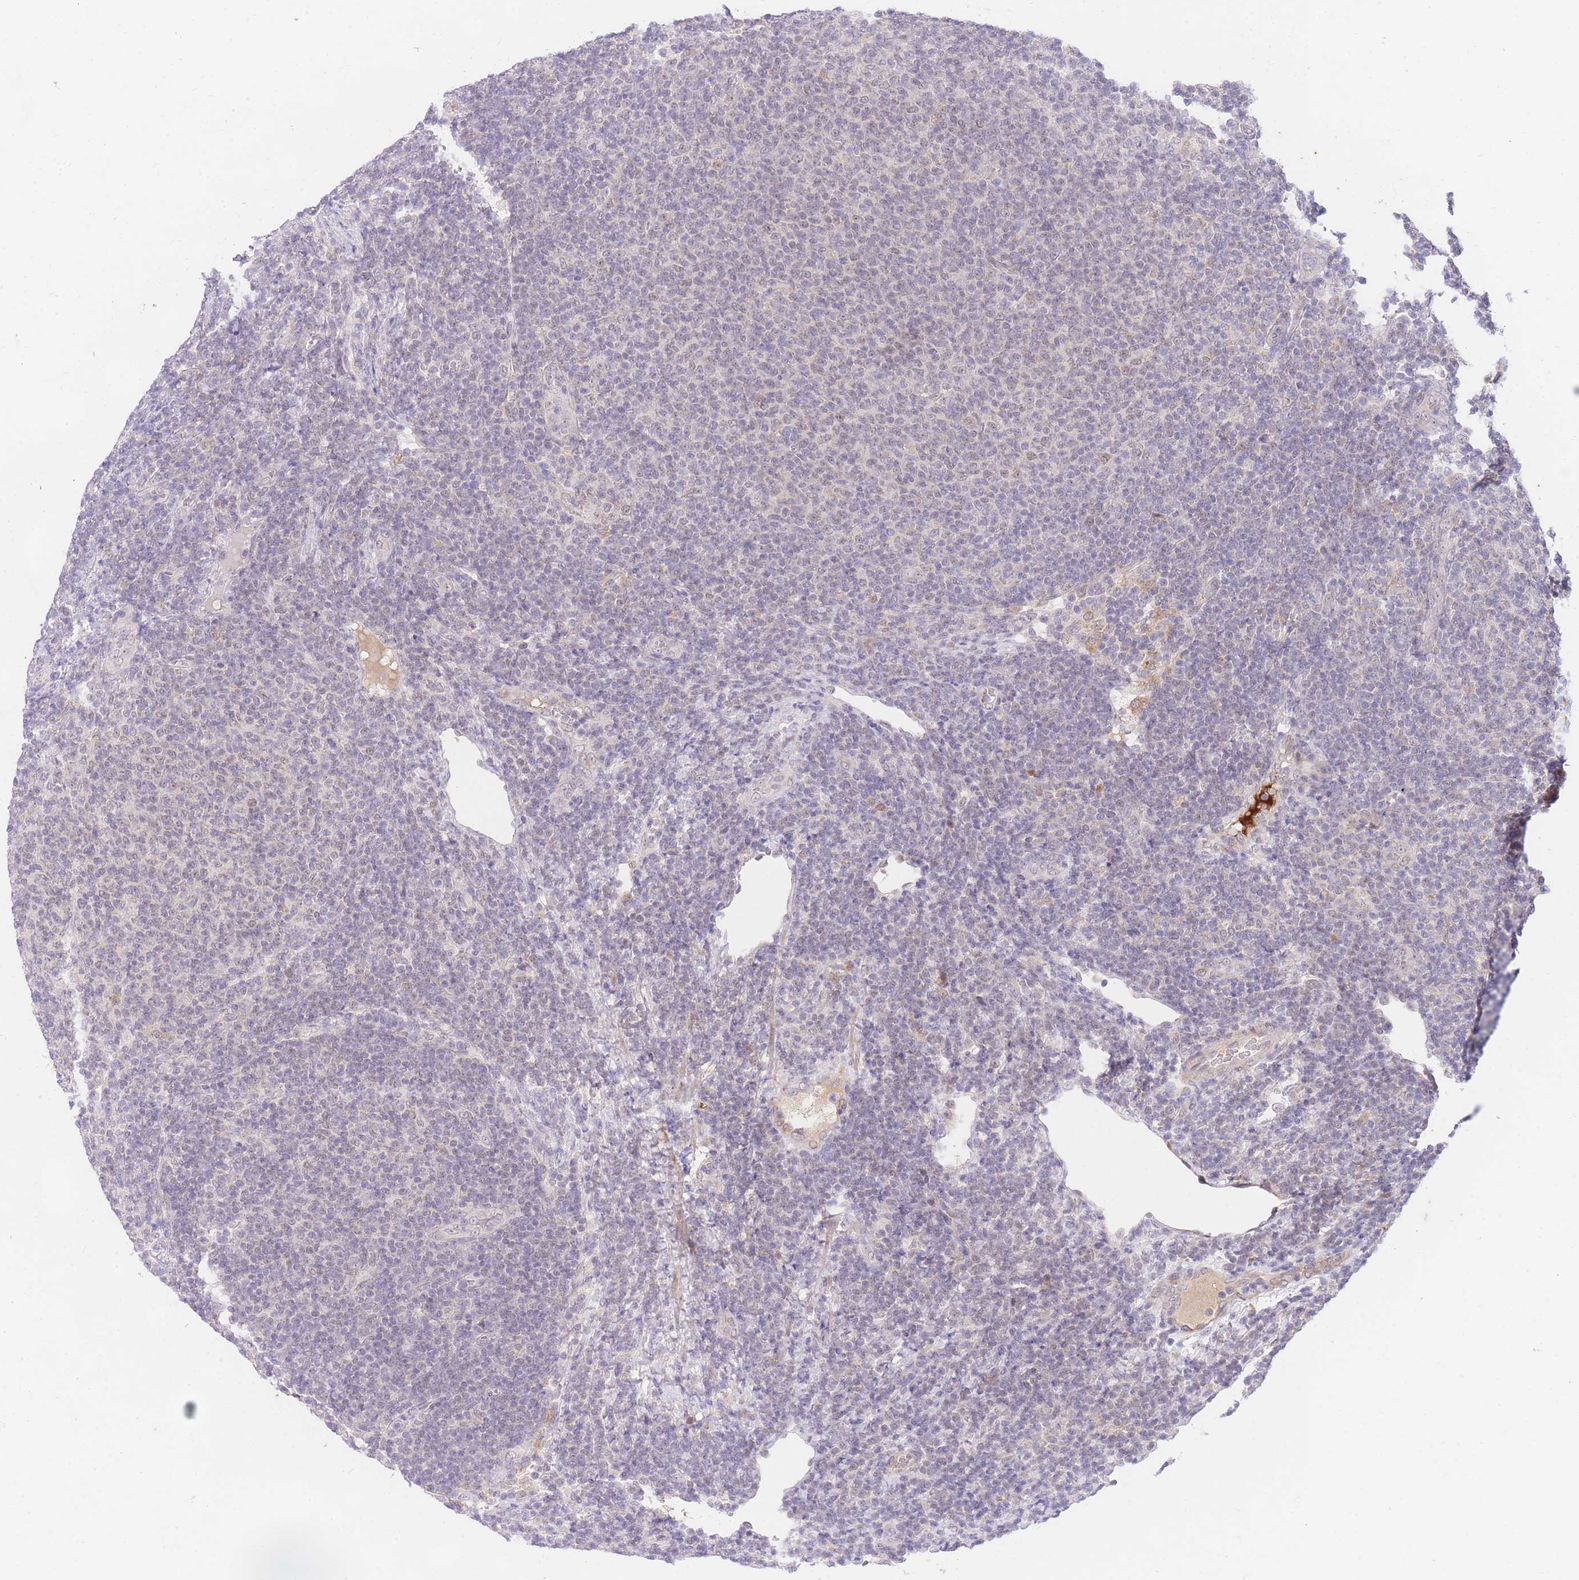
{"staining": {"intensity": "negative", "quantity": "none", "location": "none"}, "tissue": "lymphoma", "cell_type": "Tumor cells", "image_type": "cancer", "snomed": [{"axis": "morphology", "description": "Malignant lymphoma, non-Hodgkin's type, Low grade"}, {"axis": "topography", "description": "Lymph node"}], "caption": "Immunohistochemistry (IHC) of lymphoma reveals no staining in tumor cells.", "gene": "SLC25A33", "patient": {"sex": "male", "age": 66}}